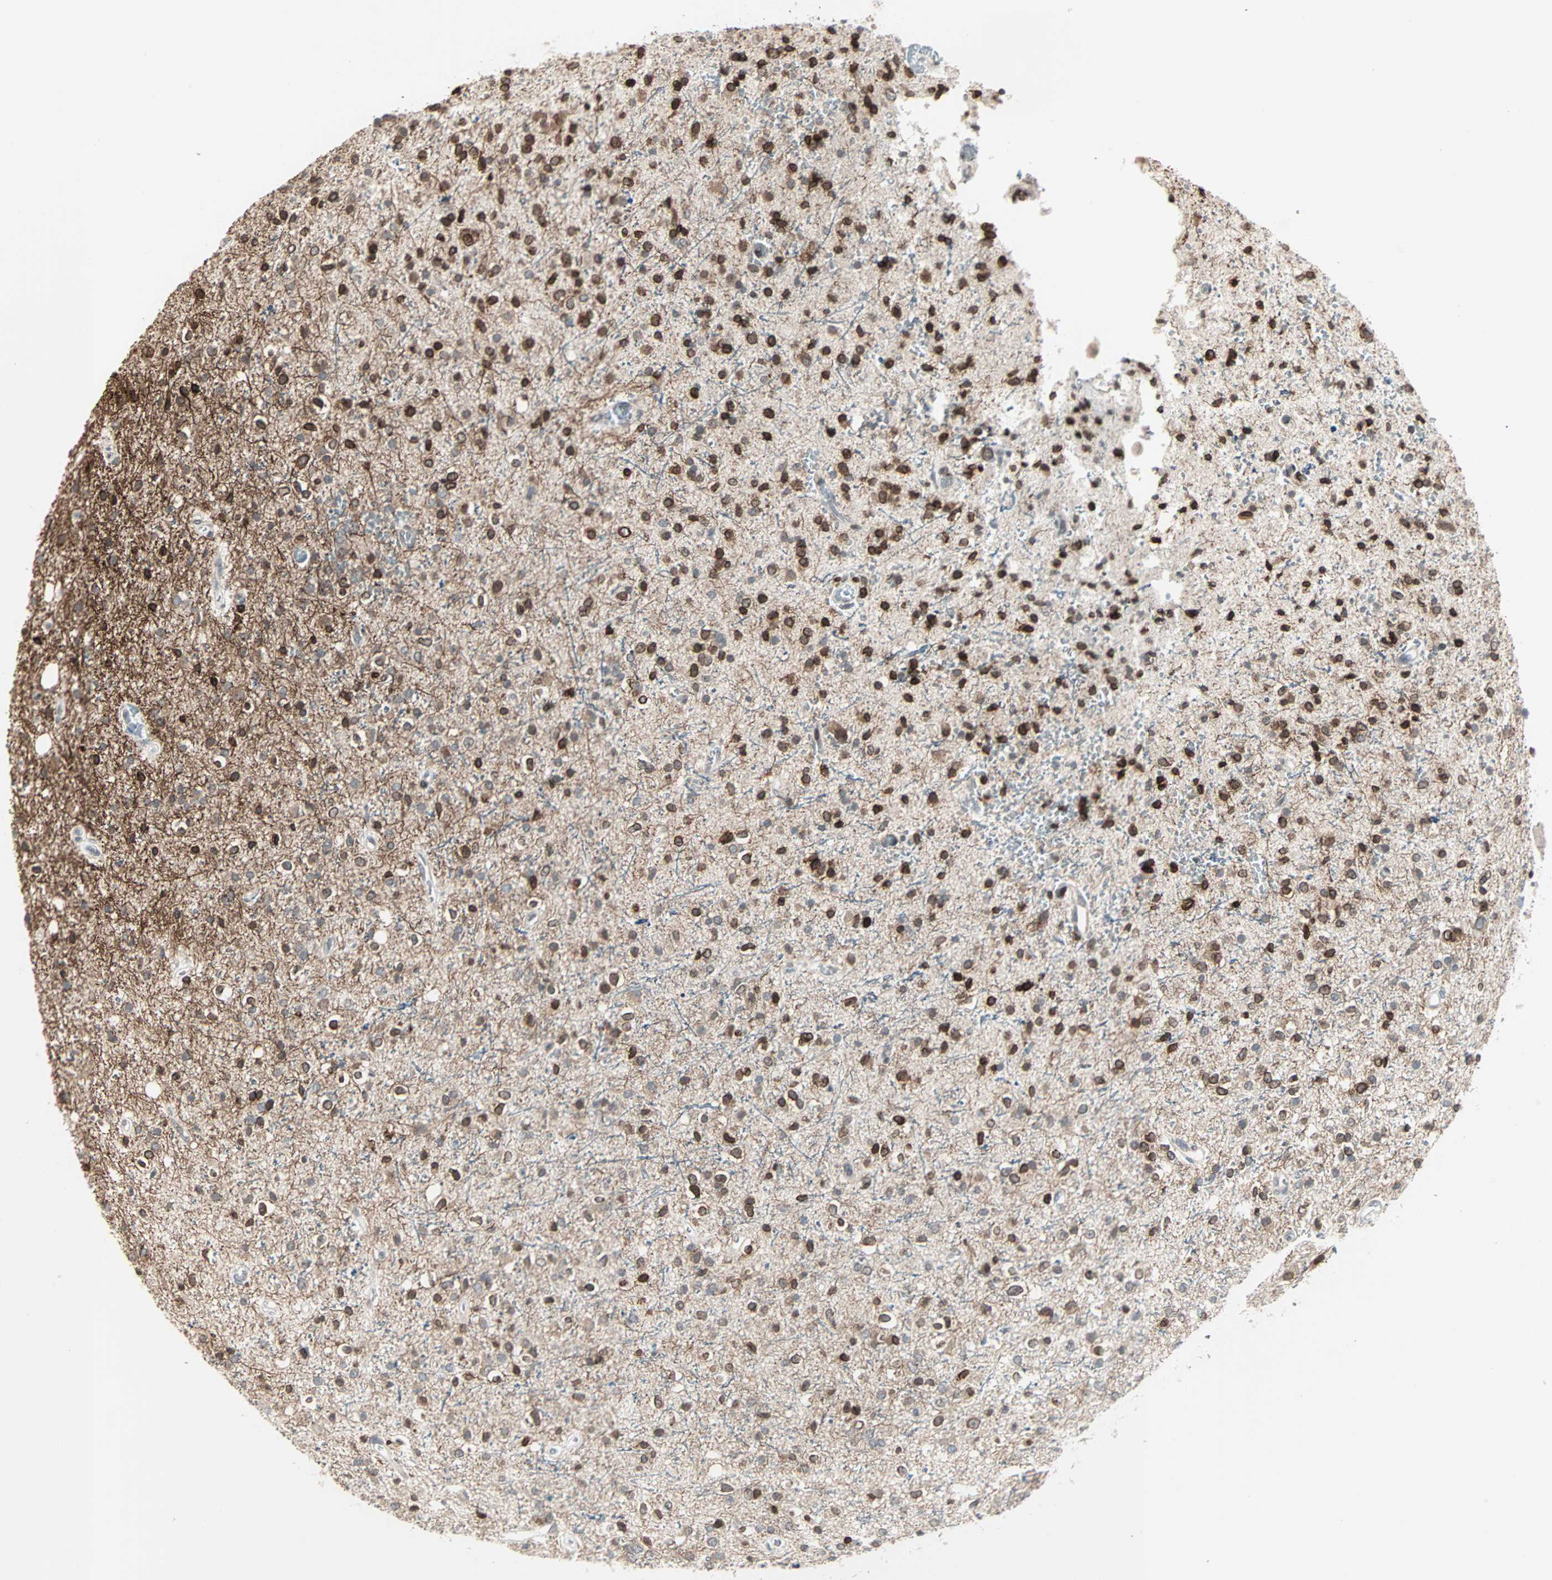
{"staining": {"intensity": "moderate", "quantity": "25%-75%", "location": "cytoplasmic/membranous,nuclear"}, "tissue": "glioma", "cell_type": "Tumor cells", "image_type": "cancer", "snomed": [{"axis": "morphology", "description": "Glioma, malignant, High grade"}, {"axis": "topography", "description": "Brain"}], "caption": "The immunohistochemical stain shows moderate cytoplasmic/membranous and nuclear expression in tumor cells of glioma tissue. The protein of interest is stained brown, and the nuclei are stained in blue (DAB (3,3'-diaminobenzidine) IHC with brightfield microscopy, high magnification).", "gene": "CBLC", "patient": {"sex": "male", "age": 47}}